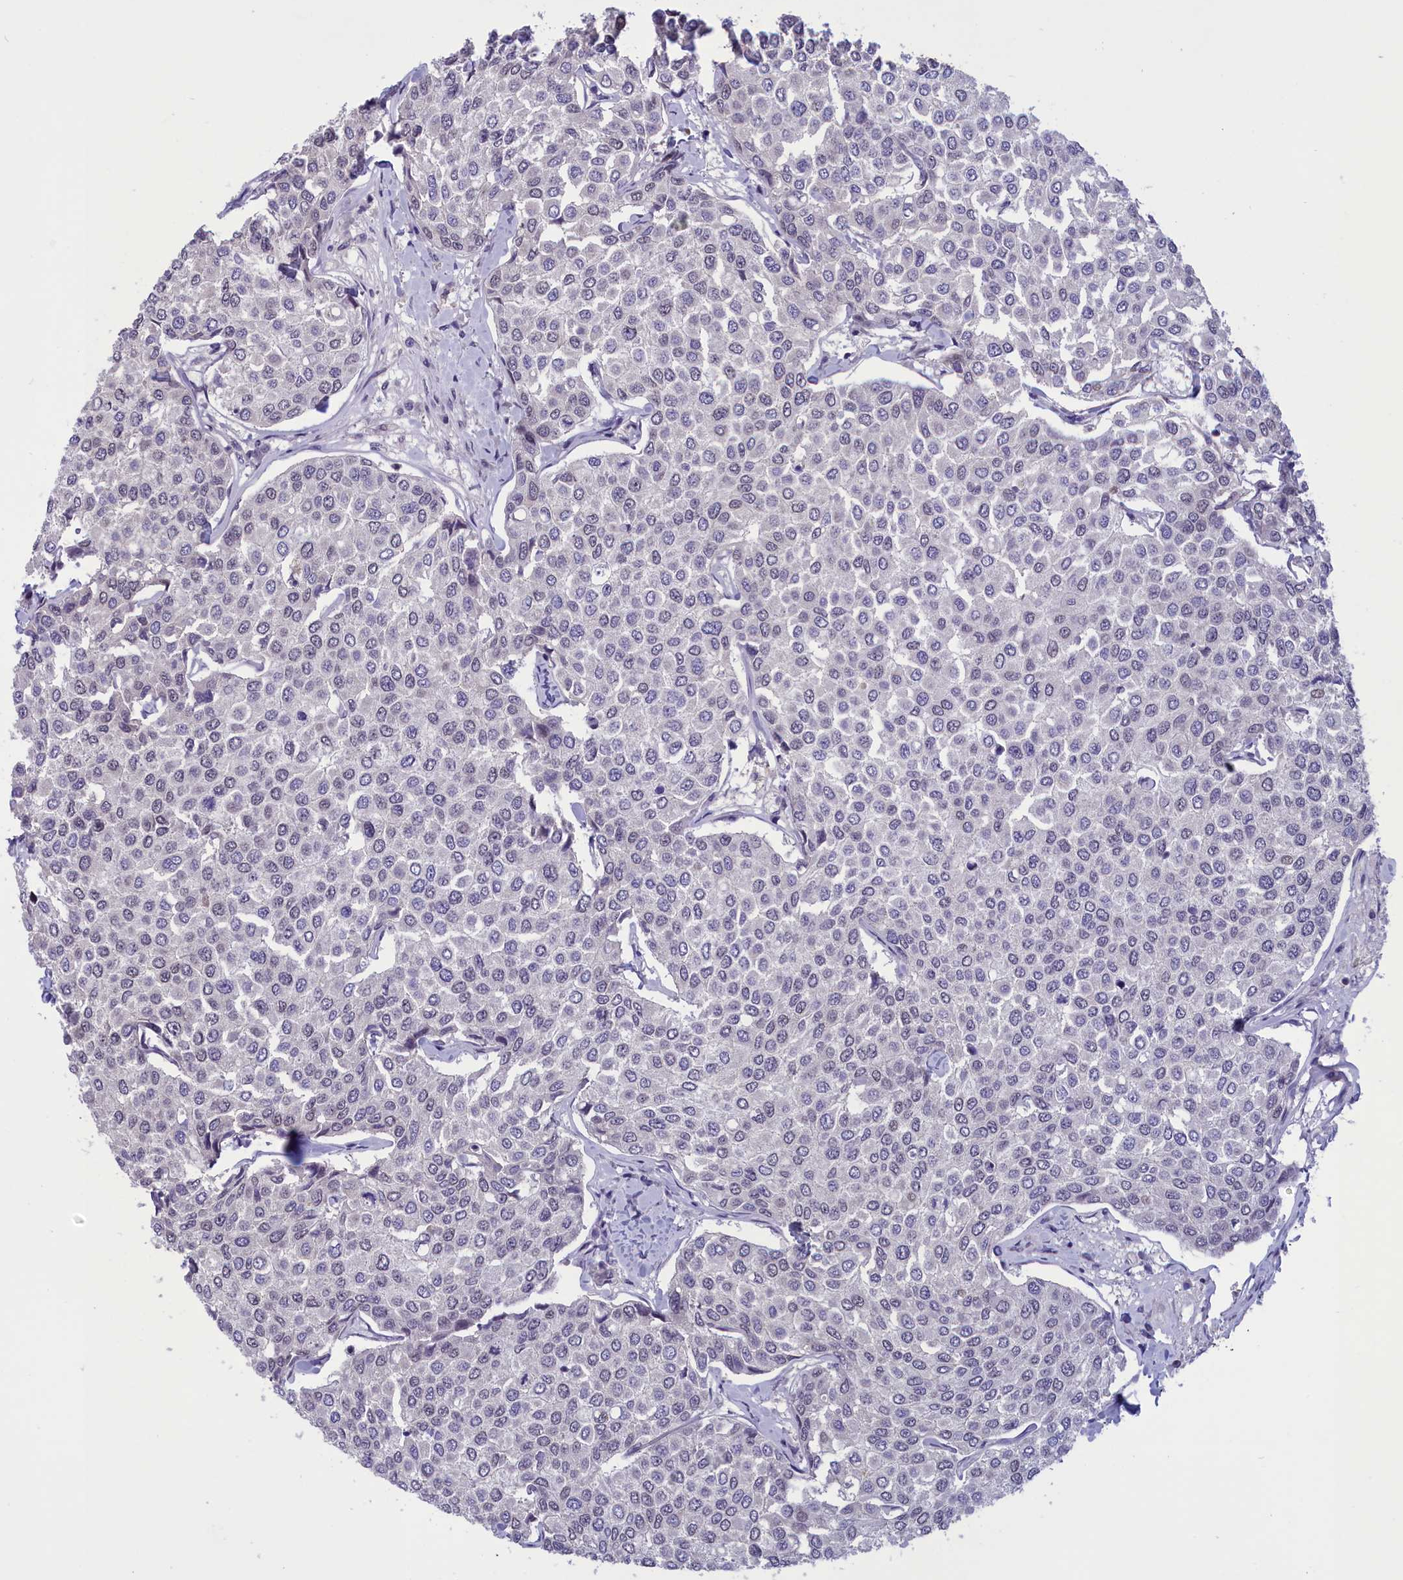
{"staining": {"intensity": "negative", "quantity": "none", "location": "none"}, "tissue": "breast cancer", "cell_type": "Tumor cells", "image_type": "cancer", "snomed": [{"axis": "morphology", "description": "Duct carcinoma"}, {"axis": "topography", "description": "Breast"}], "caption": "This is an IHC image of breast cancer. There is no staining in tumor cells.", "gene": "CORO2A", "patient": {"sex": "female", "age": 55}}